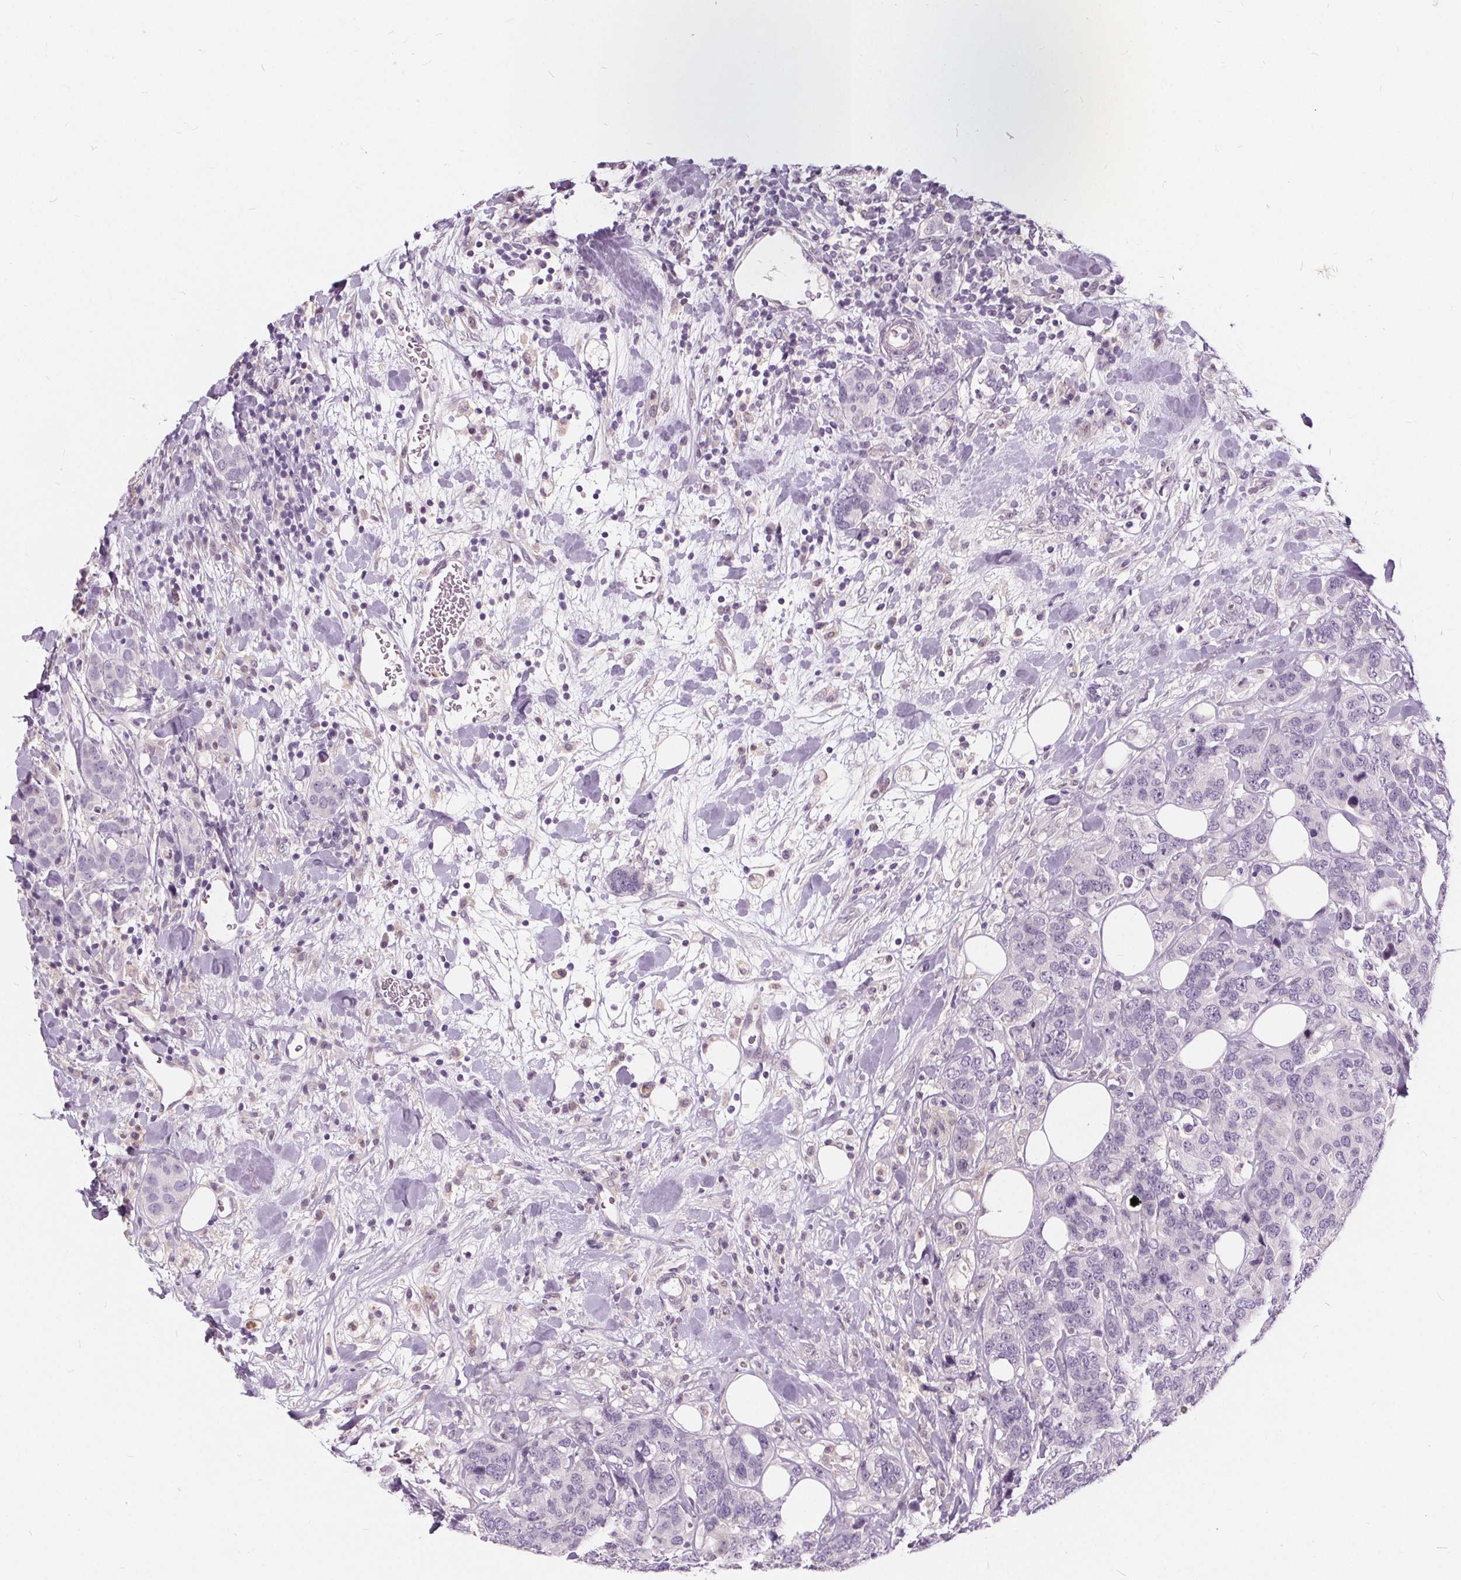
{"staining": {"intensity": "negative", "quantity": "none", "location": "none"}, "tissue": "breast cancer", "cell_type": "Tumor cells", "image_type": "cancer", "snomed": [{"axis": "morphology", "description": "Lobular carcinoma"}, {"axis": "topography", "description": "Breast"}], "caption": "Breast cancer (lobular carcinoma) stained for a protein using immunohistochemistry (IHC) demonstrates no staining tumor cells.", "gene": "HAAO", "patient": {"sex": "female", "age": 59}}